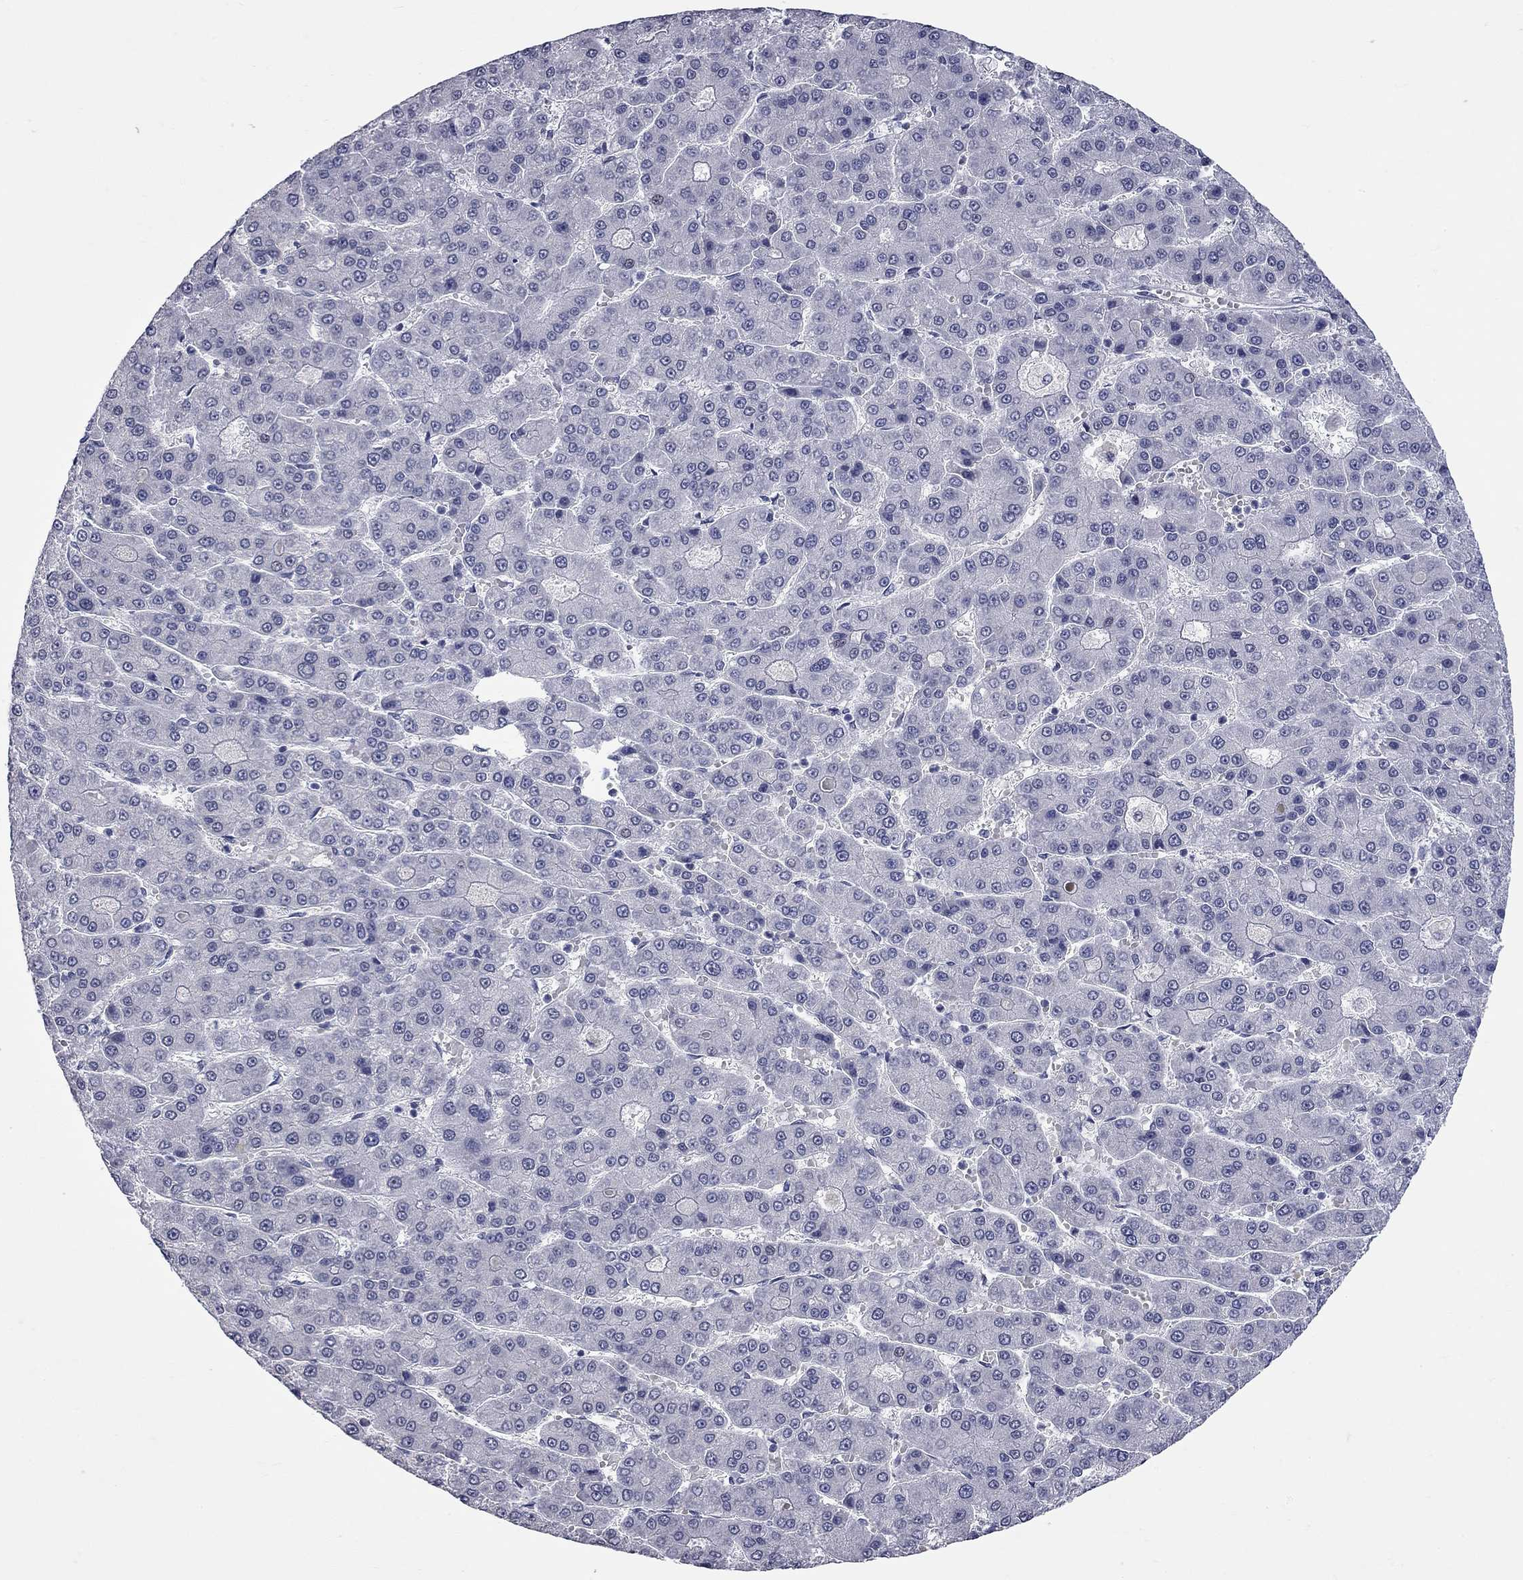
{"staining": {"intensity": "negative", "quantity": "none", "location": "none"}, "tissue": "liver cancer", "cell_type": "Tumor cells", "image_type": "cancer", "snomed": [{"axis": "morphology", "description": "Carcinoma, Hepatocellular, NOS"}, {"axis": "topography", "description": "Liver"}], "caption": "This is an immunohistochemistry (IHC) histopathology image of hepatocellular carcinoma (liver). There is no staining in tumor cells.", "gene": "ZNF154", "patient": {"sex": "male", "age": 70}}